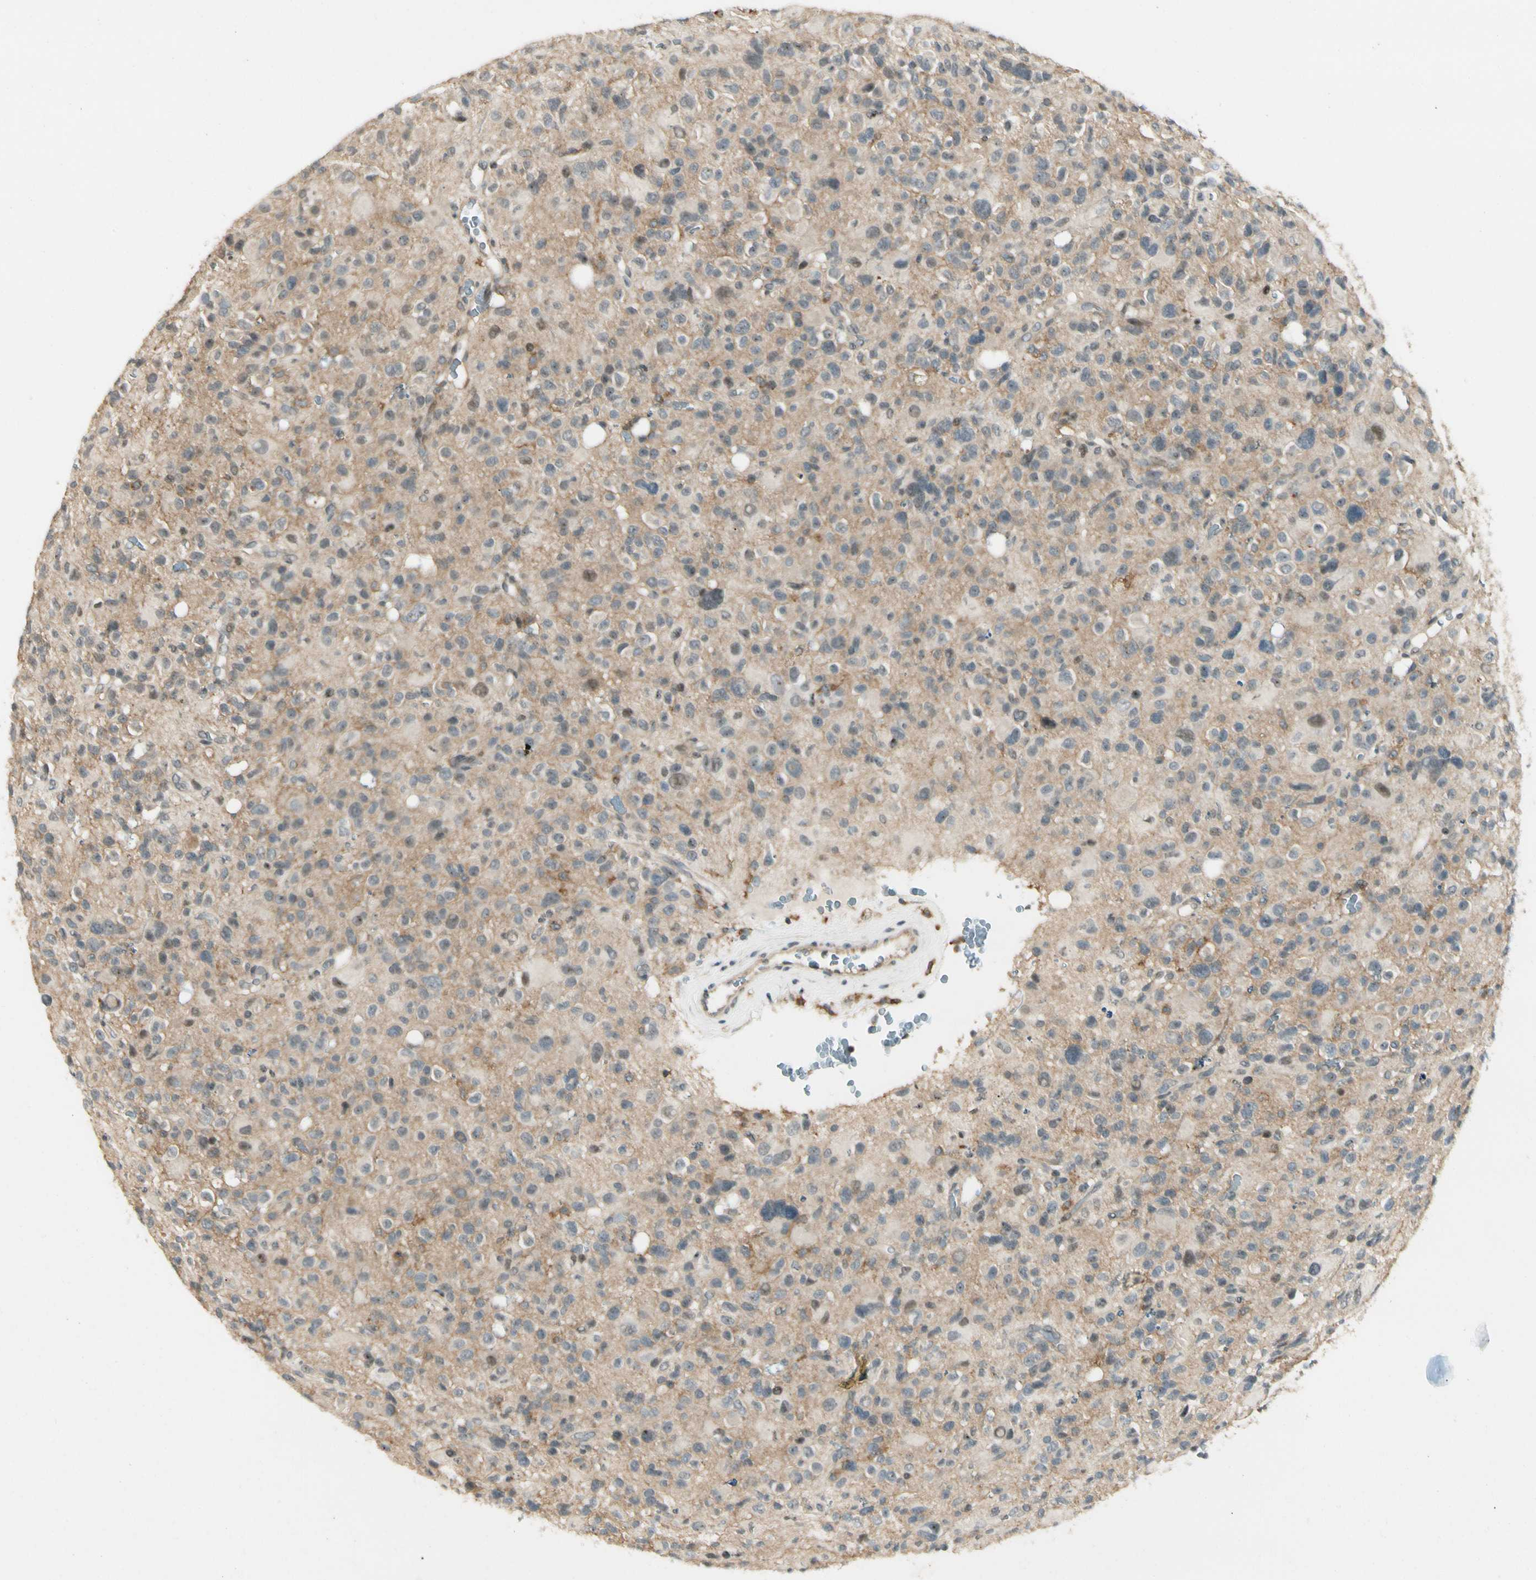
{"staining": {"intensity": "negative", "quantity": "none", "location": "none"}, "tissue": "glioma", "cell_type": "Tumor cells", "image_type": "cancer", "snomed": [{"axis": "morphology", "description": "Glioma, malignant, High grade"}, {"axis": "topography", "description": "Brain"}], "caption": "Immunohistochemical staining of glioma demonstrates no significant expression in tumor cells.", "gene": "FNDC3B", "patient": {"sex": "male", "age": 48}}